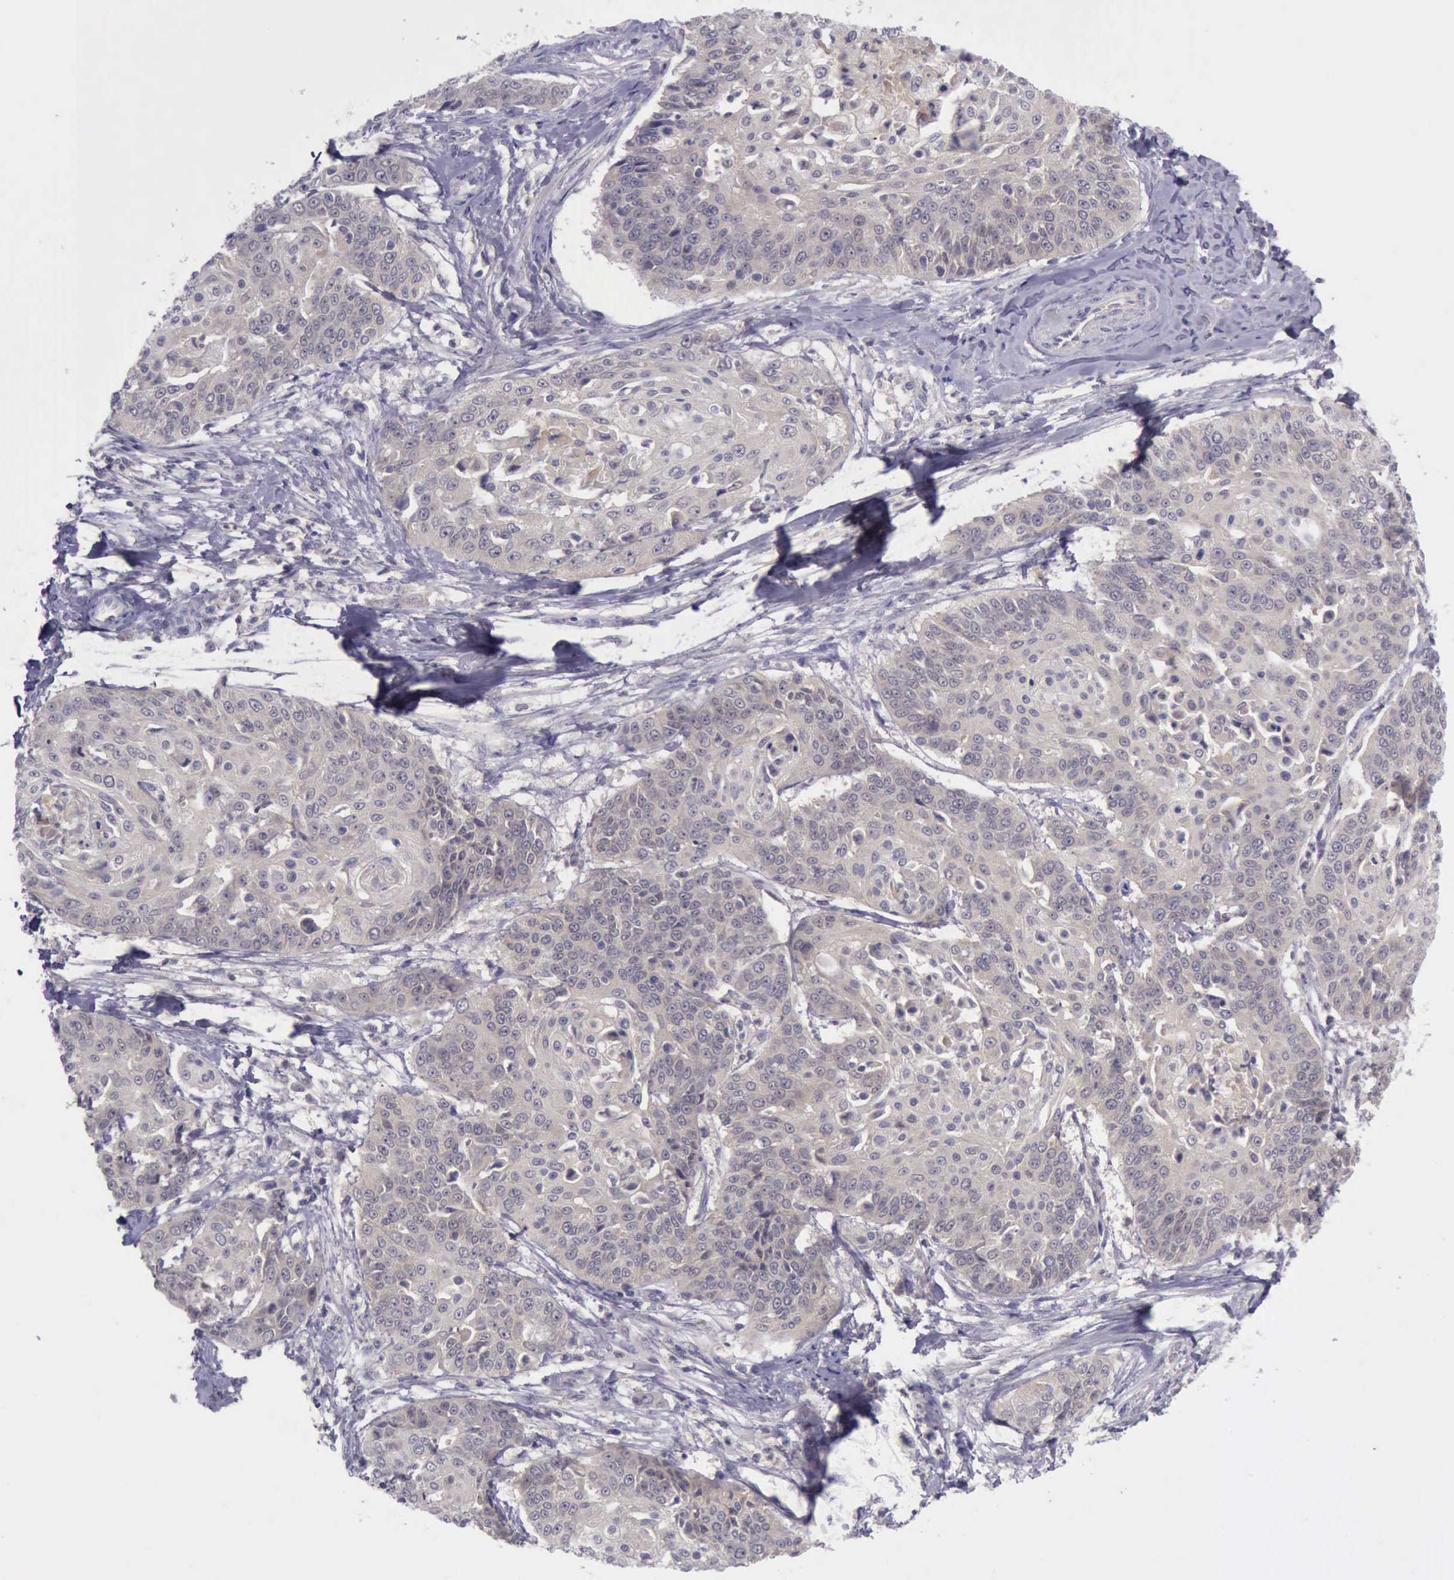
{"staining": {"intensity": "weak", "quantity": ">75%", "location": "cytoplasmic/membranous"}, "tissue": "cervical cancer", "cell_type": "Tumor cells", "image_type": "cancer", "snomed": [{"axis": "morphology", "description": "Squamous cell carcinoma, NOS"}, {"axis": "topography", "description": "Cervix"}], "caption": "This histopathology image demonstrates immunohistochemistry (IHC) staining of cervical cancer, with low weak cytoplasmic/membranous positivity in approximately >75% of tumor cells.", "gene": "ARNT2", "patient": {"sex": "female", "age": 64}}